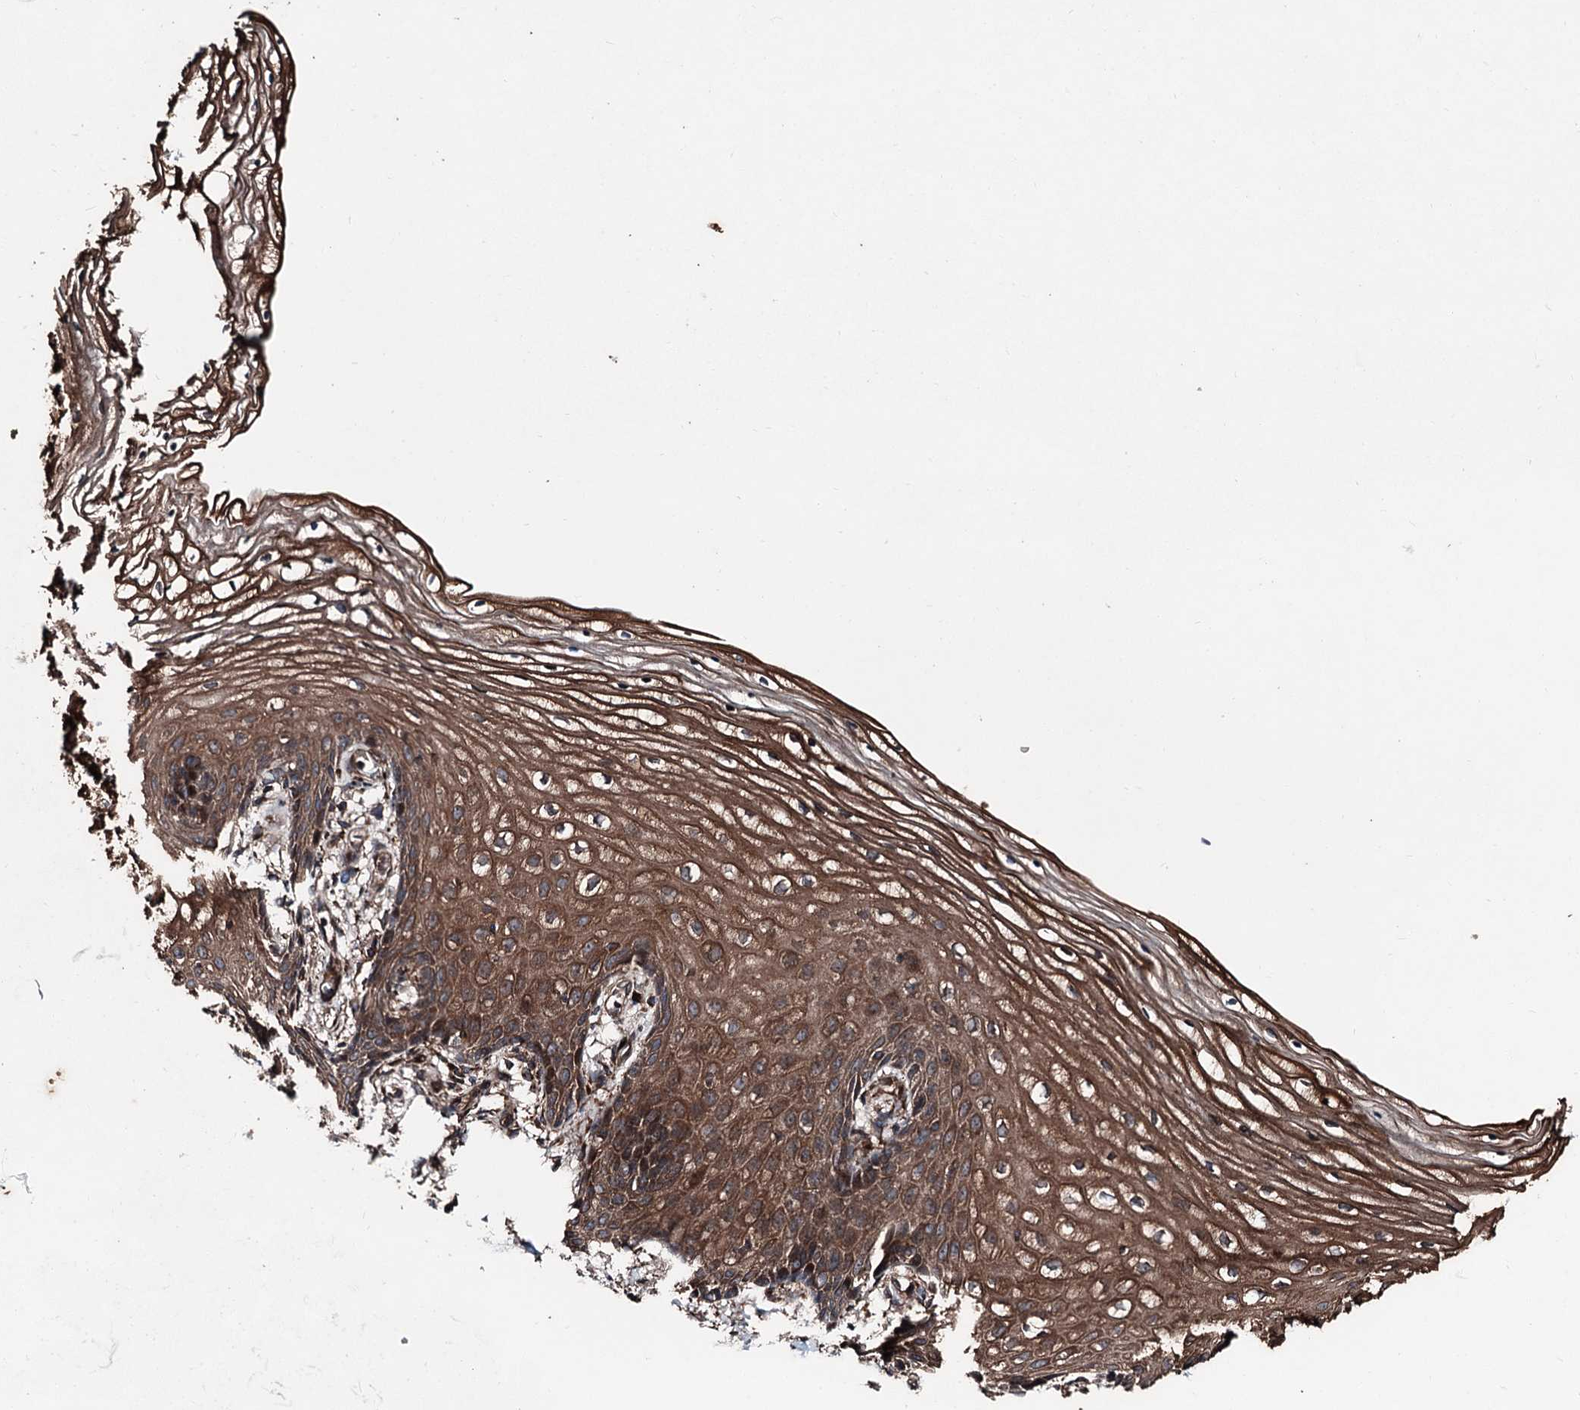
{"staining": {"intensity": "strong", "quantity": ">75%", "location": "cytoplasmic/membranous"}, "tissue": "vagina", "cell_type": "Squamous epithelial cells", "image_type": "normal", "snomed": [{"axis": "morphology", "description": "Normal tissue, NOS"}, {"axis": "topography", "description": "Vagina"}], "caption": "This is an image of immunohistochemistry staining of benign vagina, which shows strong staining in the cytoplasmic/membranous of squamous epithelial cells.", "gene": "DDIAS", "patient": {"sex": "female", "age": 60}}